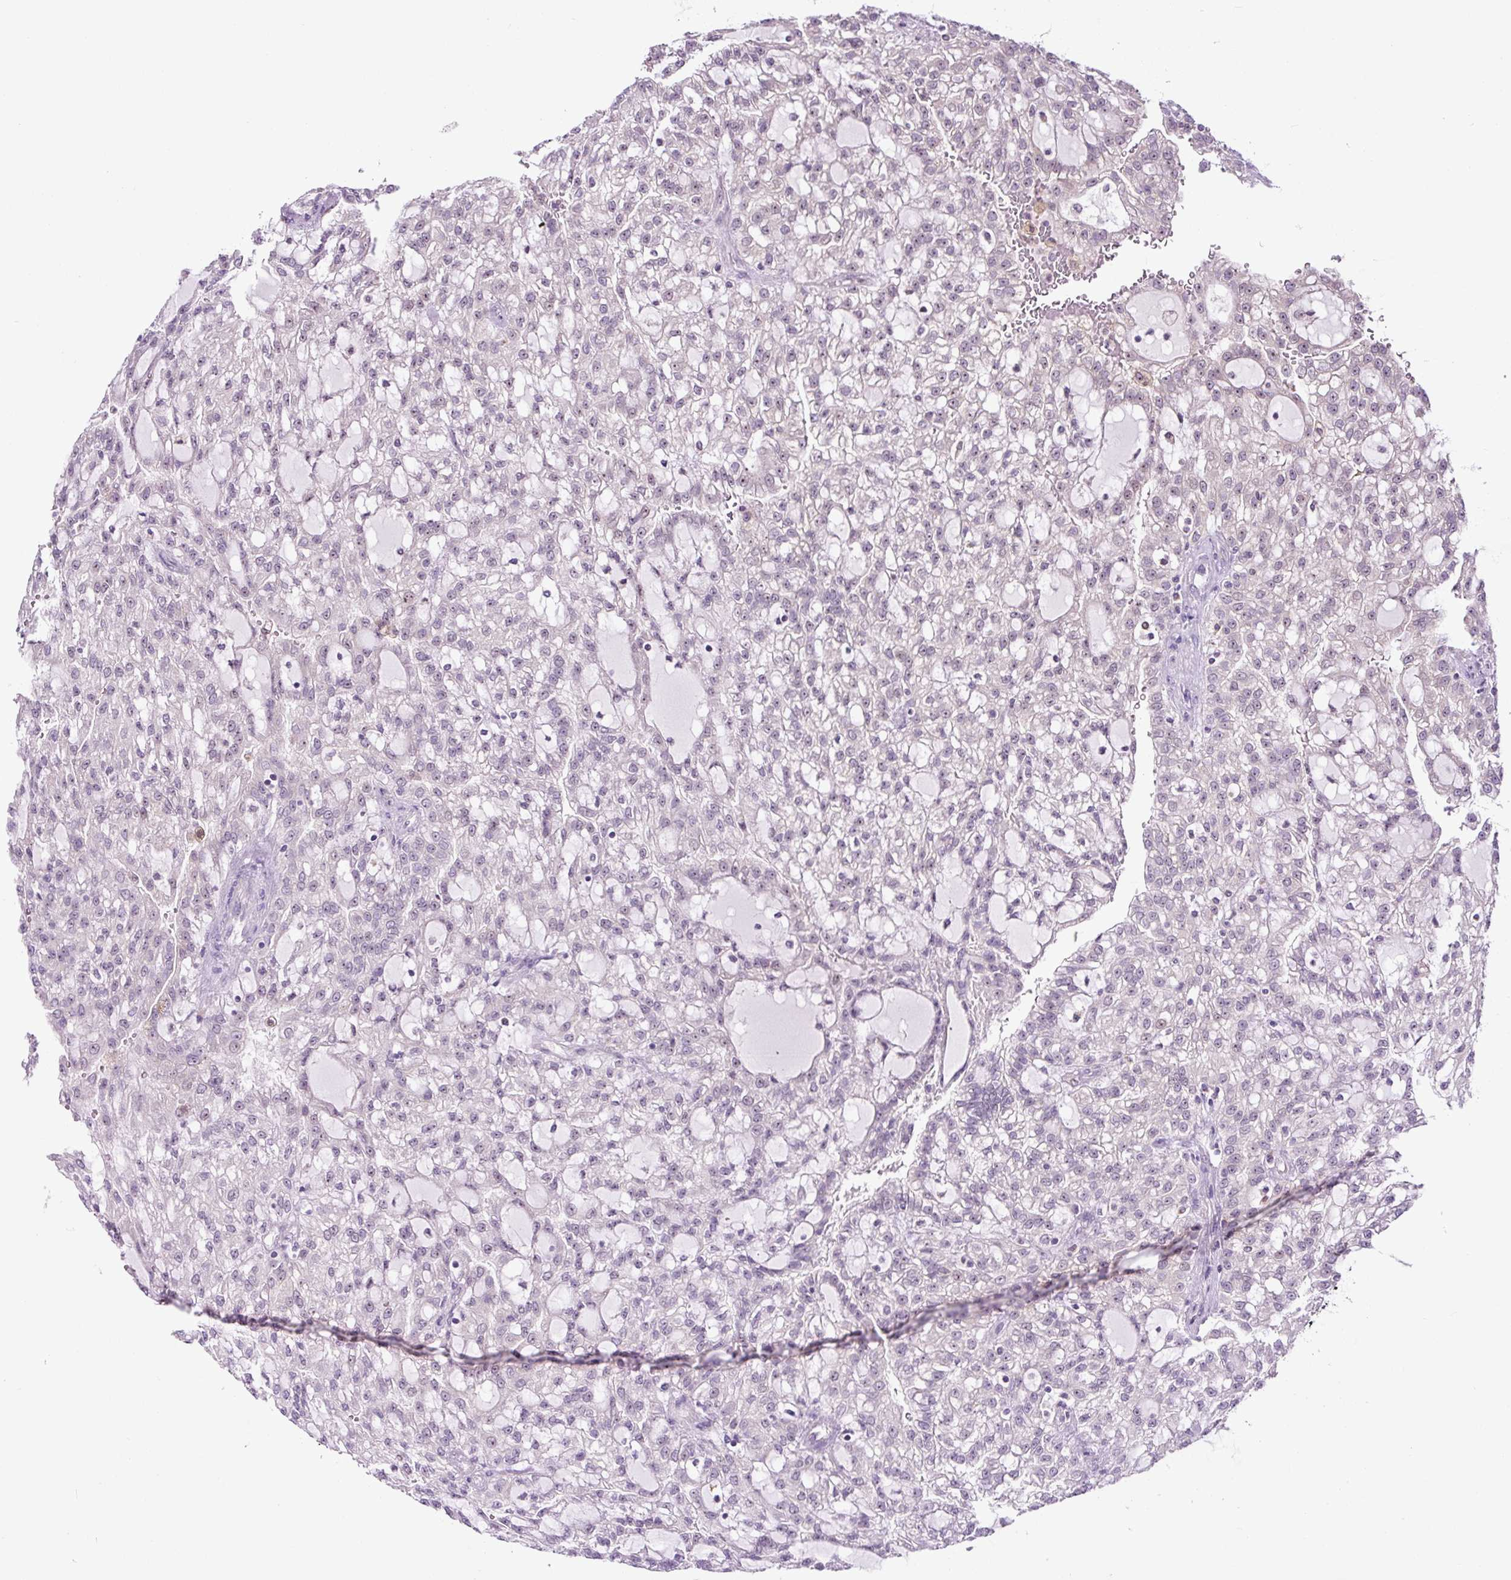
{"staining": {"intensity": "negative", "quantity": "none", "location": "none"}, "tissue": "renal cancer", "cell_type": "Tumor cells", "image_type": "cancer", "snomed": [{"axis": "morphology", "description": "Adenocarcinoma, NOS"}, {"axis": "topography", "description": "Kidney"}], "caption": "There is no significant expression in tumor cells of renal cancer (adenocarcinoma). (Brightfield microscopy of DAB (3,3'-diaminobenzidine) immunohistochemistry (IHC) at high magnification).", "gene": "NOM1", "patient": {"sex": "male", "age": 63}}